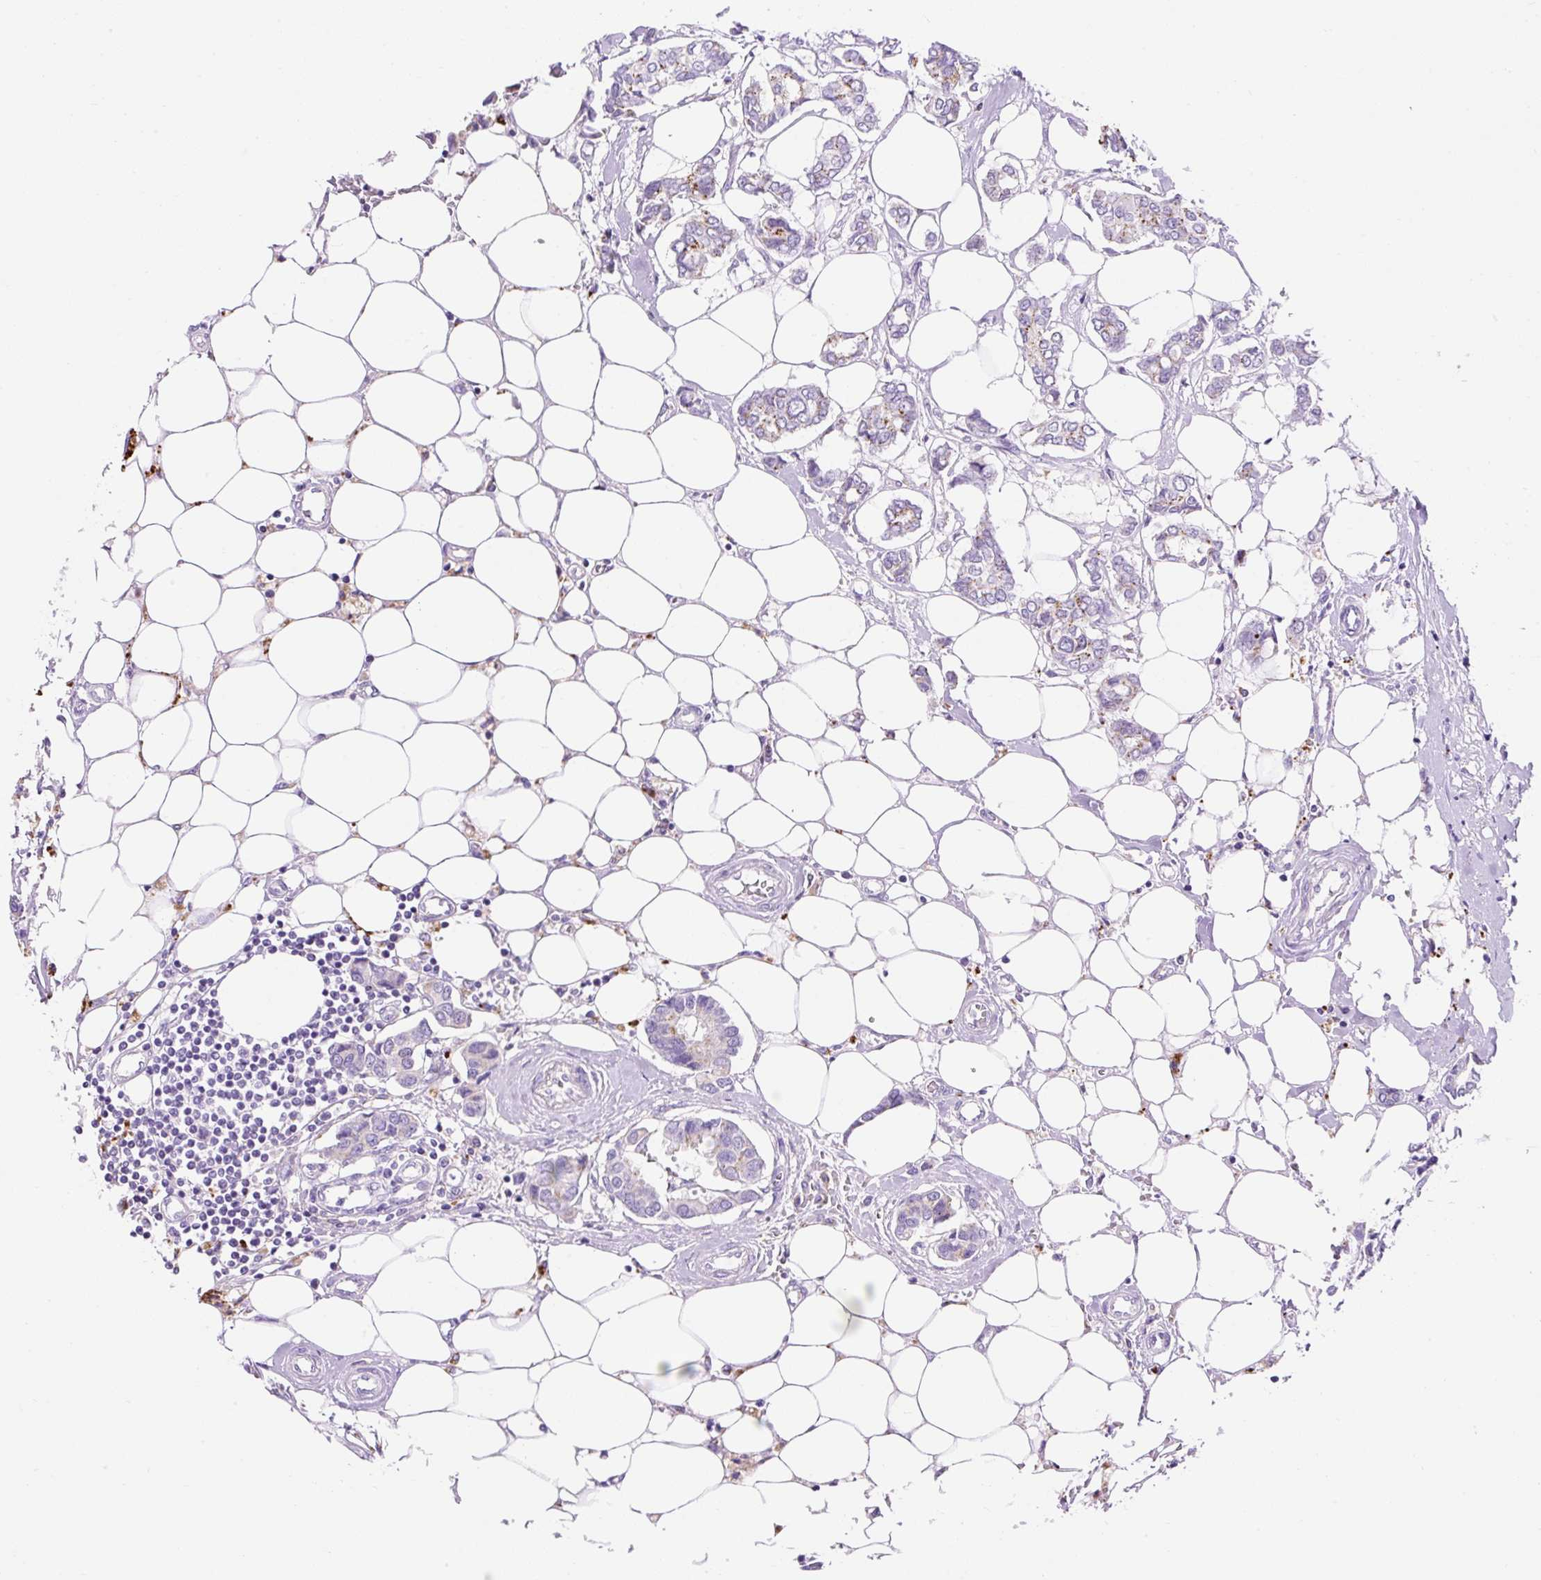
{"staining": {"intensity": "moderate", "quantity": "<25%", "location": "cytoplasmic/membranous"}, "tissue": "breast cancer", "cell_type": "Tumor cells", "image_type": "cancer", "snomed": [{"axis": "morphology", "description": "Duct carcinoma"}, {"axis": "topography", "description": "Breast"}], "caption": "This photomicrograph exhibits breast infiltrating ductal carcinoma stained with IHC to label a protein in brown. The cytoplasmic/membranous of tumor cells show moderate positivity for the protein. Nuclei are counter-stained blue.", "gene": "HEXB", "patient": {"sex": "female", "age": 73}}